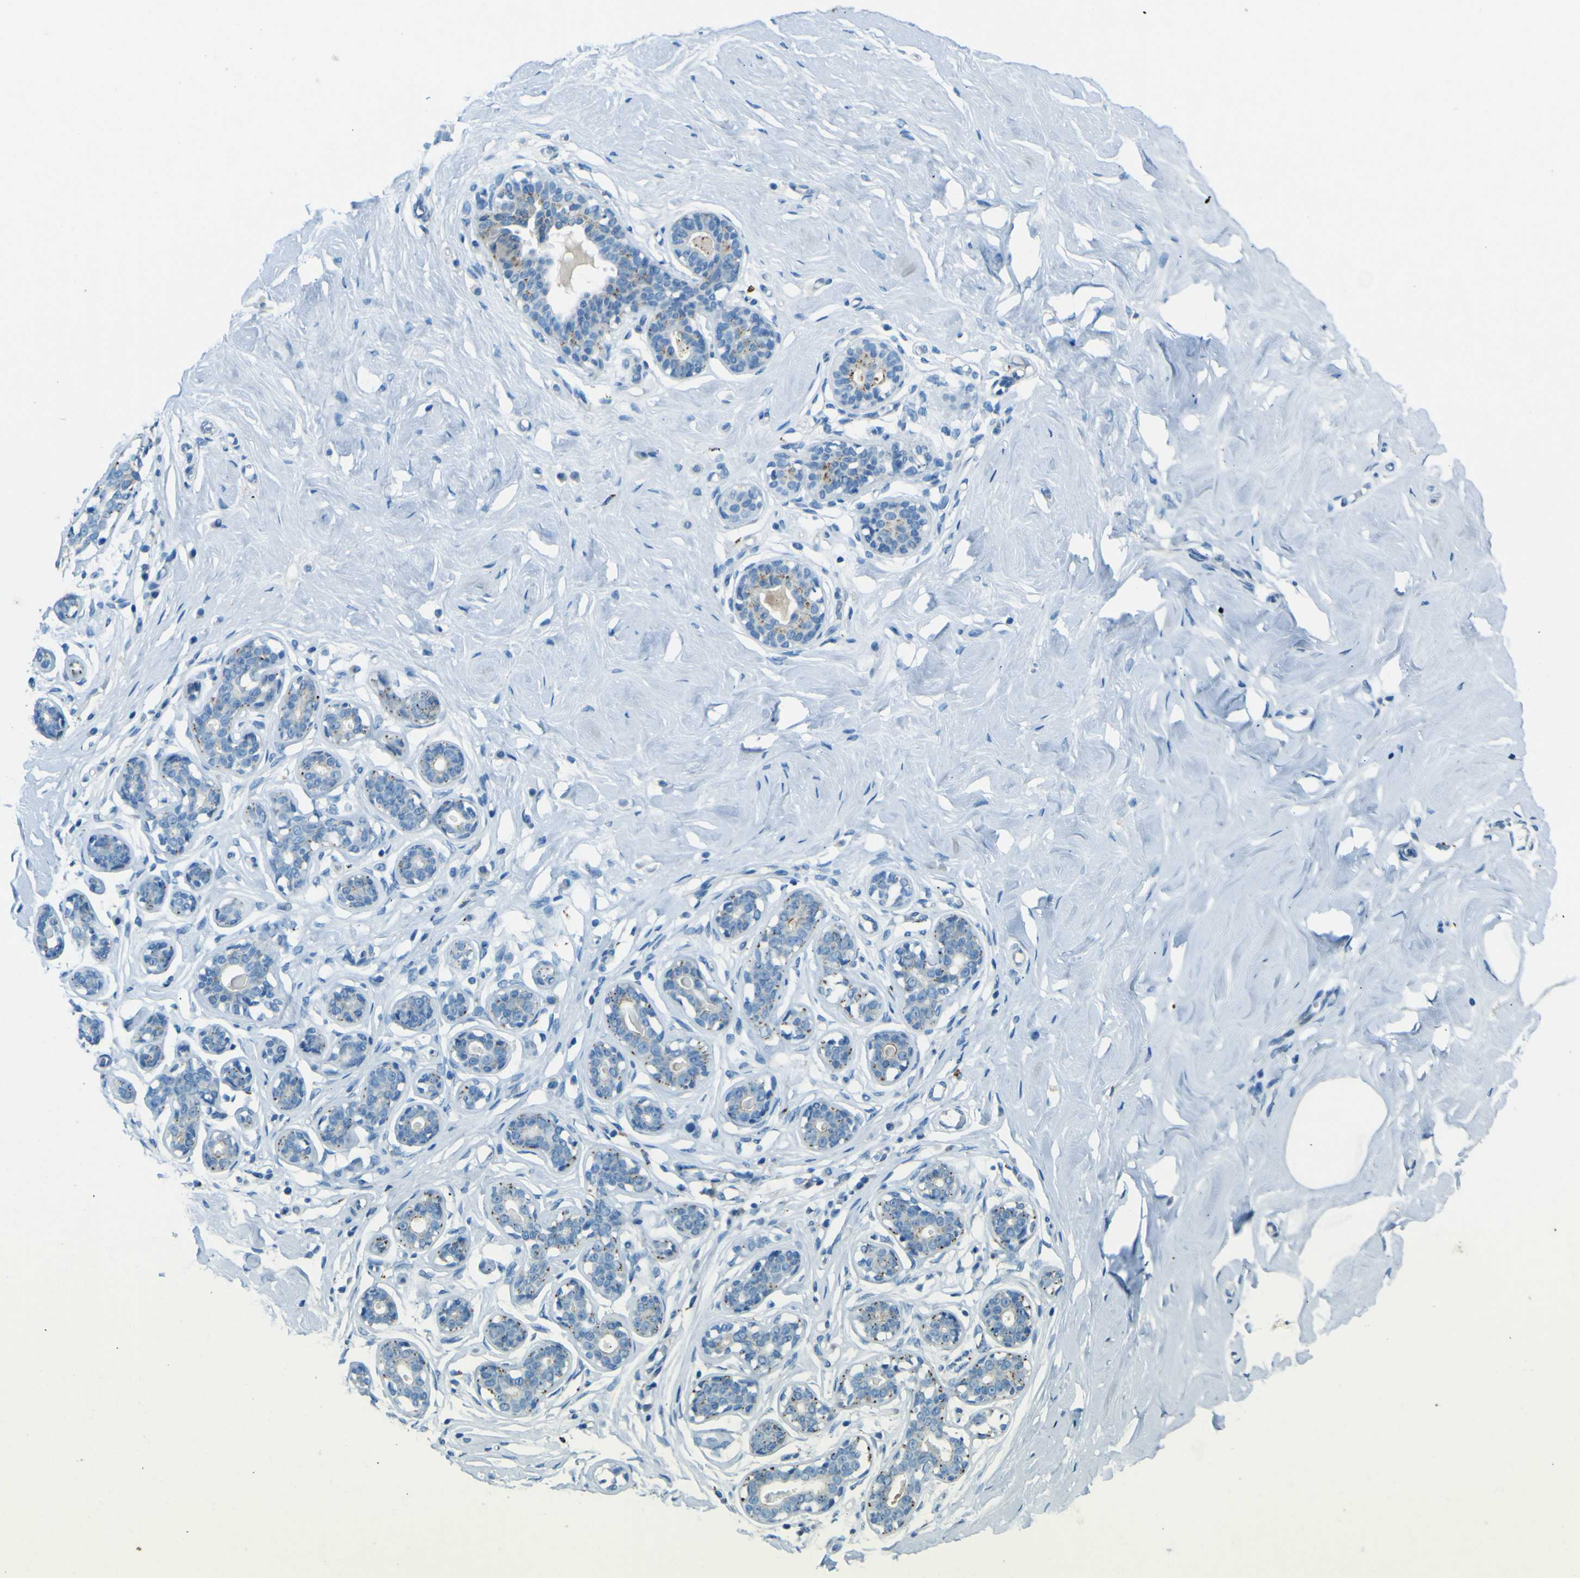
{"staining": {"intensity": "negative", "quantity": "none", "location": "none"}, "tissue": "breast", "cell_type": "Adipocytes", "image_type": "normal", "snomed": [{"axis": "morphology", "description": "Normal tissue, NOS"}, {"axis": "topography", "description": "Breast"}], "caption": "IHC of normal human breast exhibits no expression in adipocytes.", "gene": "PDE9A", "patient": {"sex": "female", "age": 23}}